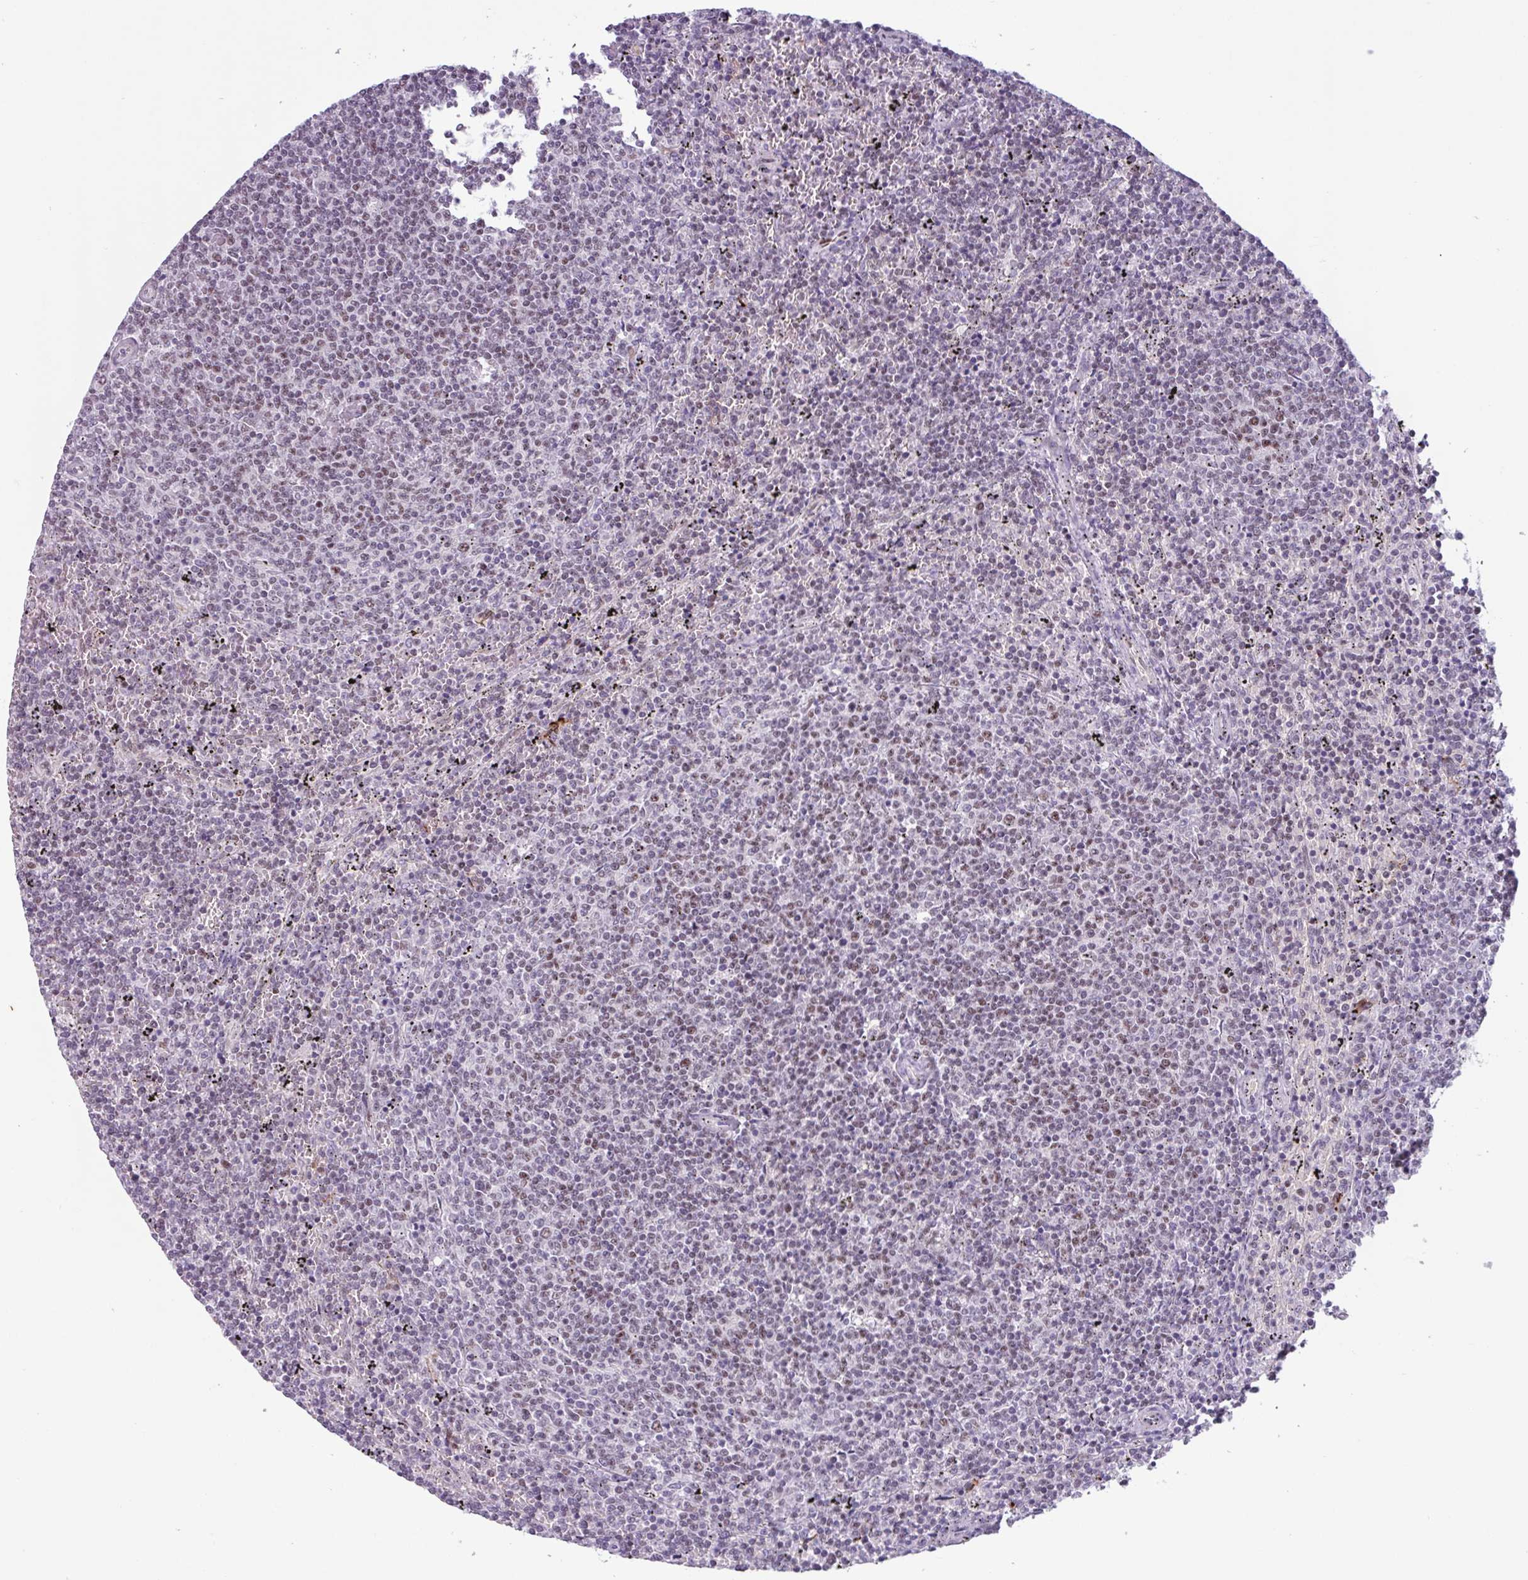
{"staining": {"intensity": "weak", "quantity": "<25%", "location": "nuclear"}, "tissue": "lymphoma", "cell_type": "Tumor cells", "image_type": "cancer", "snomed": [{"axis": "morphology", "description": "Malignant lymphoma, non-Hodgkin's type, Low grade"}, {"axis": "topography", "description": "Spleen"}], "caption": "A high-resolution photomicrograph shows immunohistochemistry staining of low-grade malignant lymphoma, non-Hodgkin's type, which demonstrates no significant positivity in tumor cells. (DAB (3,3'-diaminobenzidine) immunohistochemistry (IHC) with hematoxylin counter stain).", "gene": "ZNF575", "patient": {"sex": "female", "age": 50}}